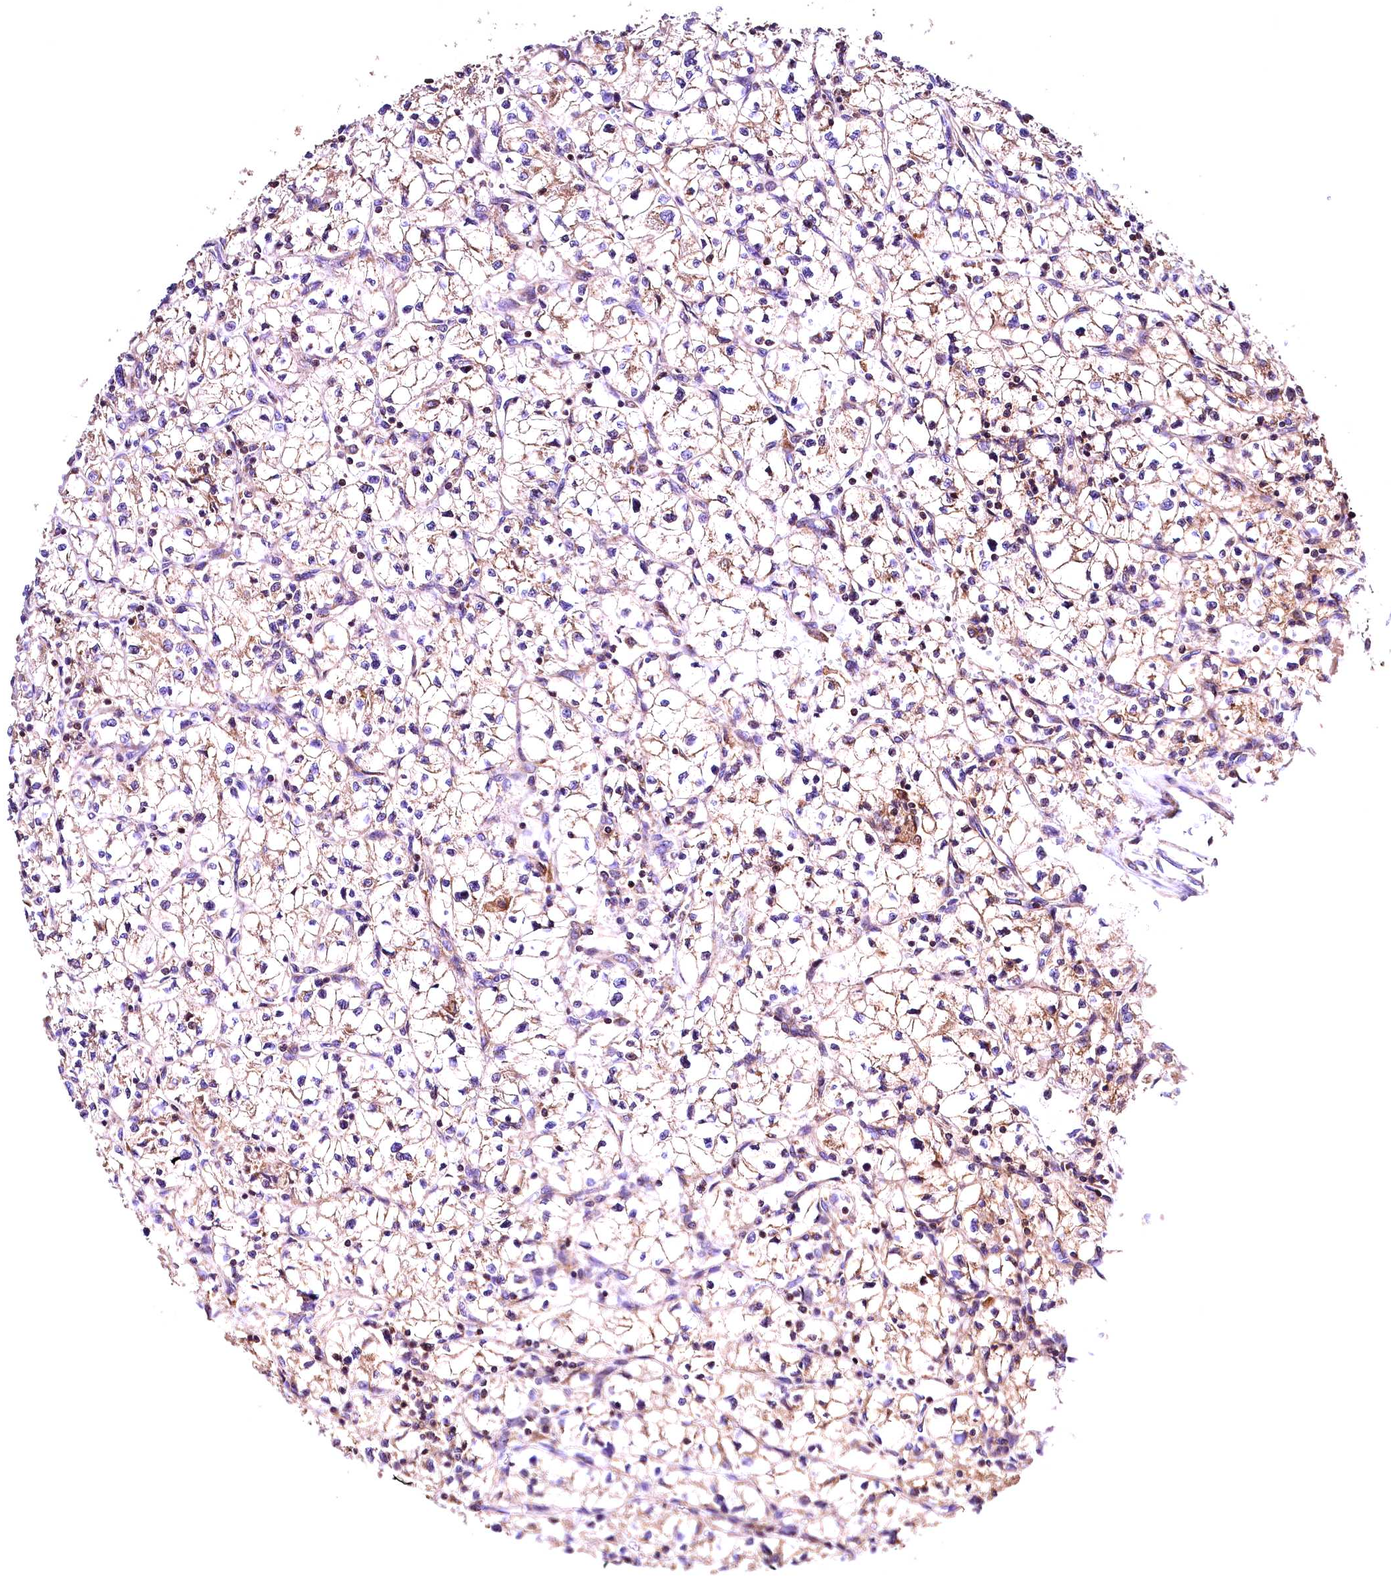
{"staining": {"intensity": "weak", "quantity": "<25%", "location": "cytoplasmic/membranous"}, "tissue": "renal cancer", "cell_type": "Tumor cells", "image_type": "cancer", "snomed": [{"axis": "morphology", "description": "Adenocarcinoma, NOS"}, {"axis": "topography", "description": "Kidney"}], "caption": "Human renal adenocarcinoma stained for a protein using immunohistochemistry exhibits no staining in tumor cells.", "gene": "KPTN", "patient": {"sex": "female", "age": 64}}